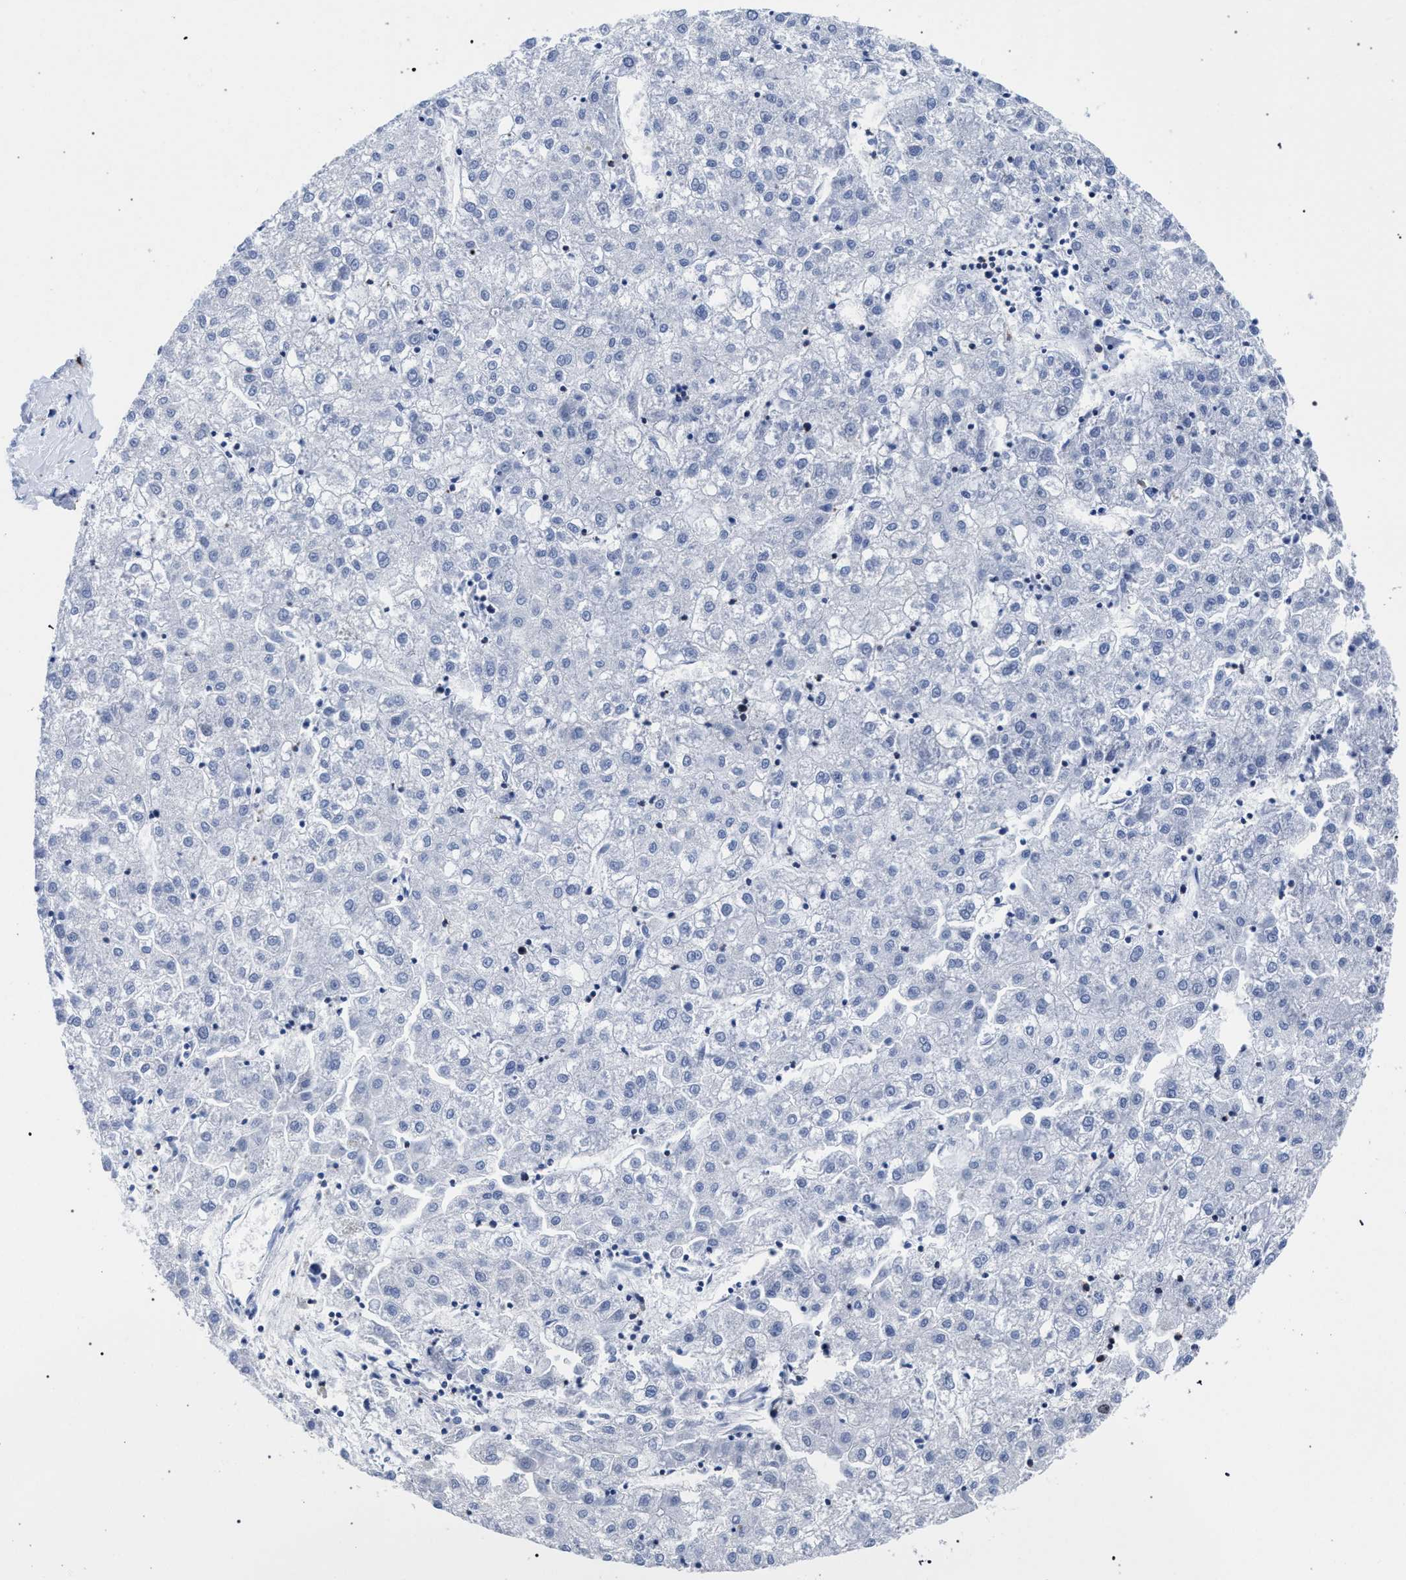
{"staining": {"intensity": "negative", "quantity": "none", "location": "none"}, "tissue": "liver cancer", "cell_type": "Tumor cells", "image_type": "cancer", "snomed": [{"axis": "morphology", "description": "Carcinoma, Hepatocellular, NOS"}, {"axis": "topography", "description": "Liver"}], "caption": "Immunohistochemistry (IHC) image of liver cancer (hepatocellular carcinoma) stained for a protein (brown), which demonstrates no expression in tumor cells.", "gene": "KLRK1", "patient": {"sex": "male", "age": 72}}